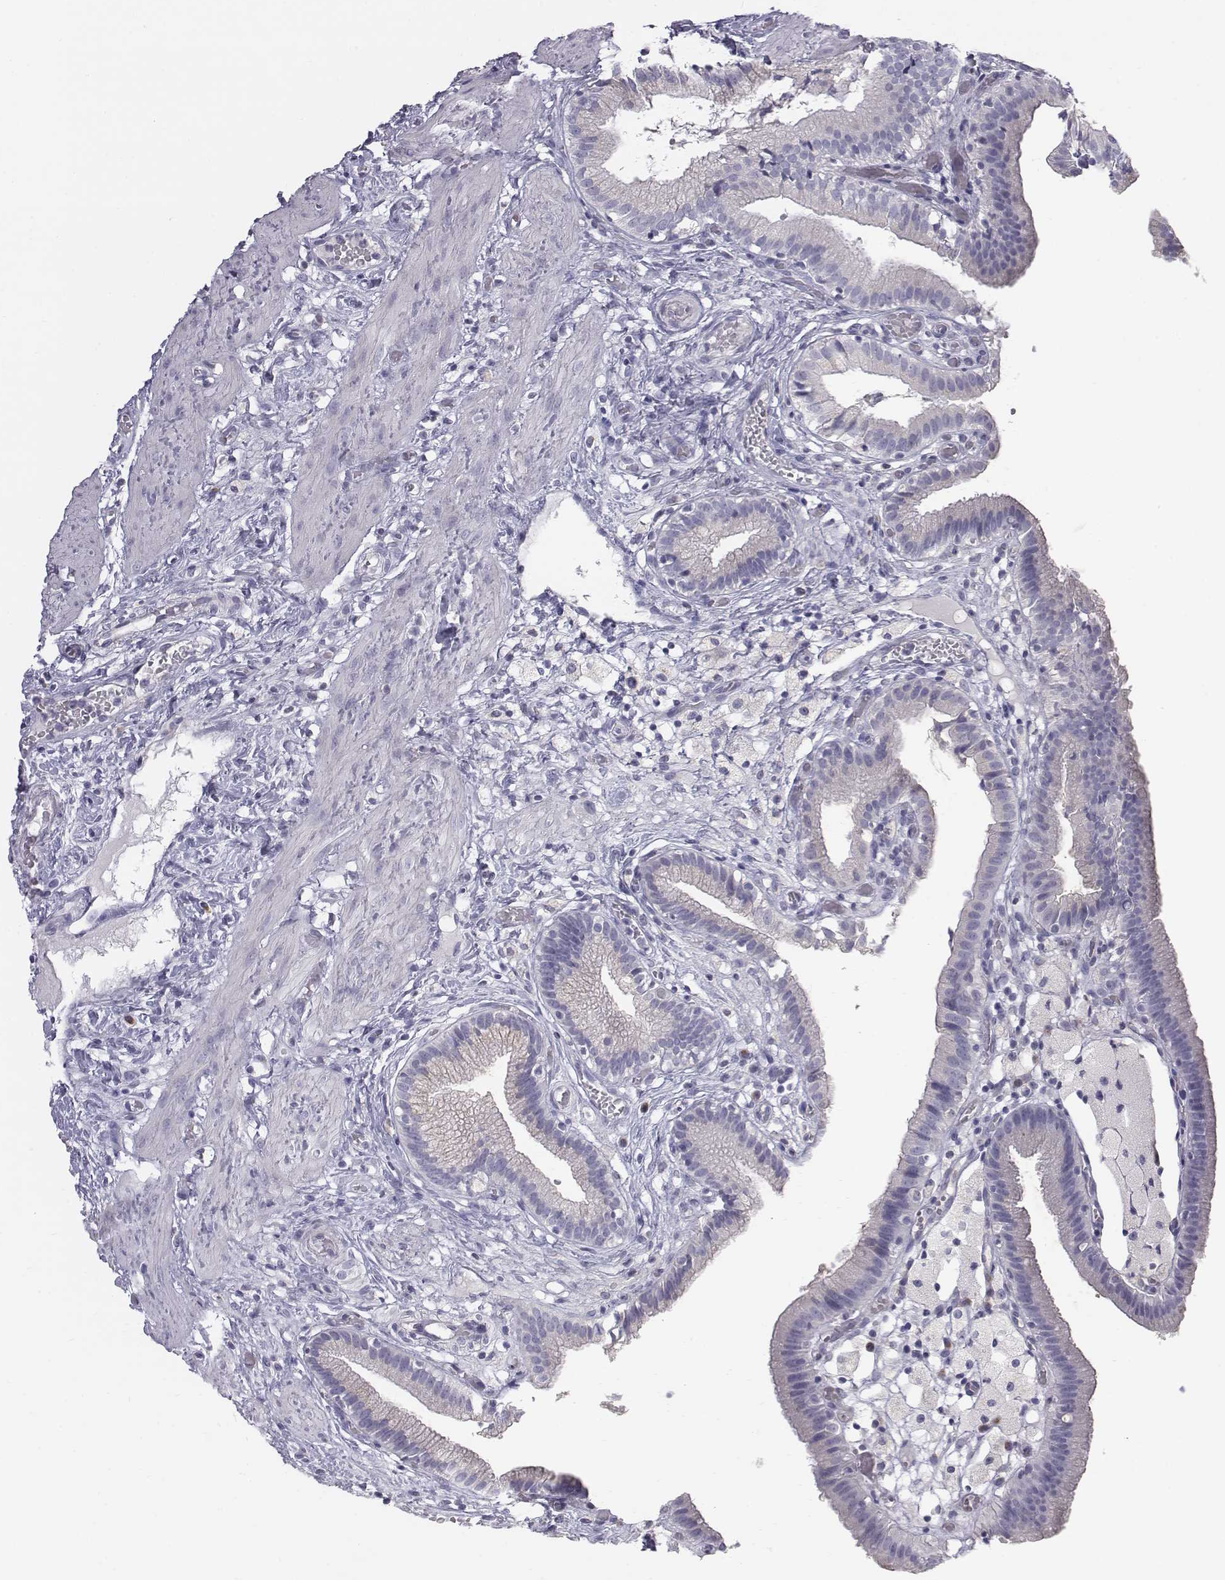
{"staining": {"intensity": "negative", "quantity": "none", "location": "none"}, "tissue": "gallbladder", "cell_type": "Glandular cells", "image_type": "normal", "snomed": [{"axis": "morphology", "description": "Normal tissue, NOS"}, {"axis": "topography", "description": "Gallbladder"}], "caption": "Unremarkable gallbladder was stained to show a protein in brown. There is no significant expression in glandular cells. The staining is performed using DAB (3,3'-diaminobenzidine) brown chromogen with nuclei counter-stained in using hematoxylin.", "gene": "C6orf58", "patient": {"sex": "female", "age": 24}}